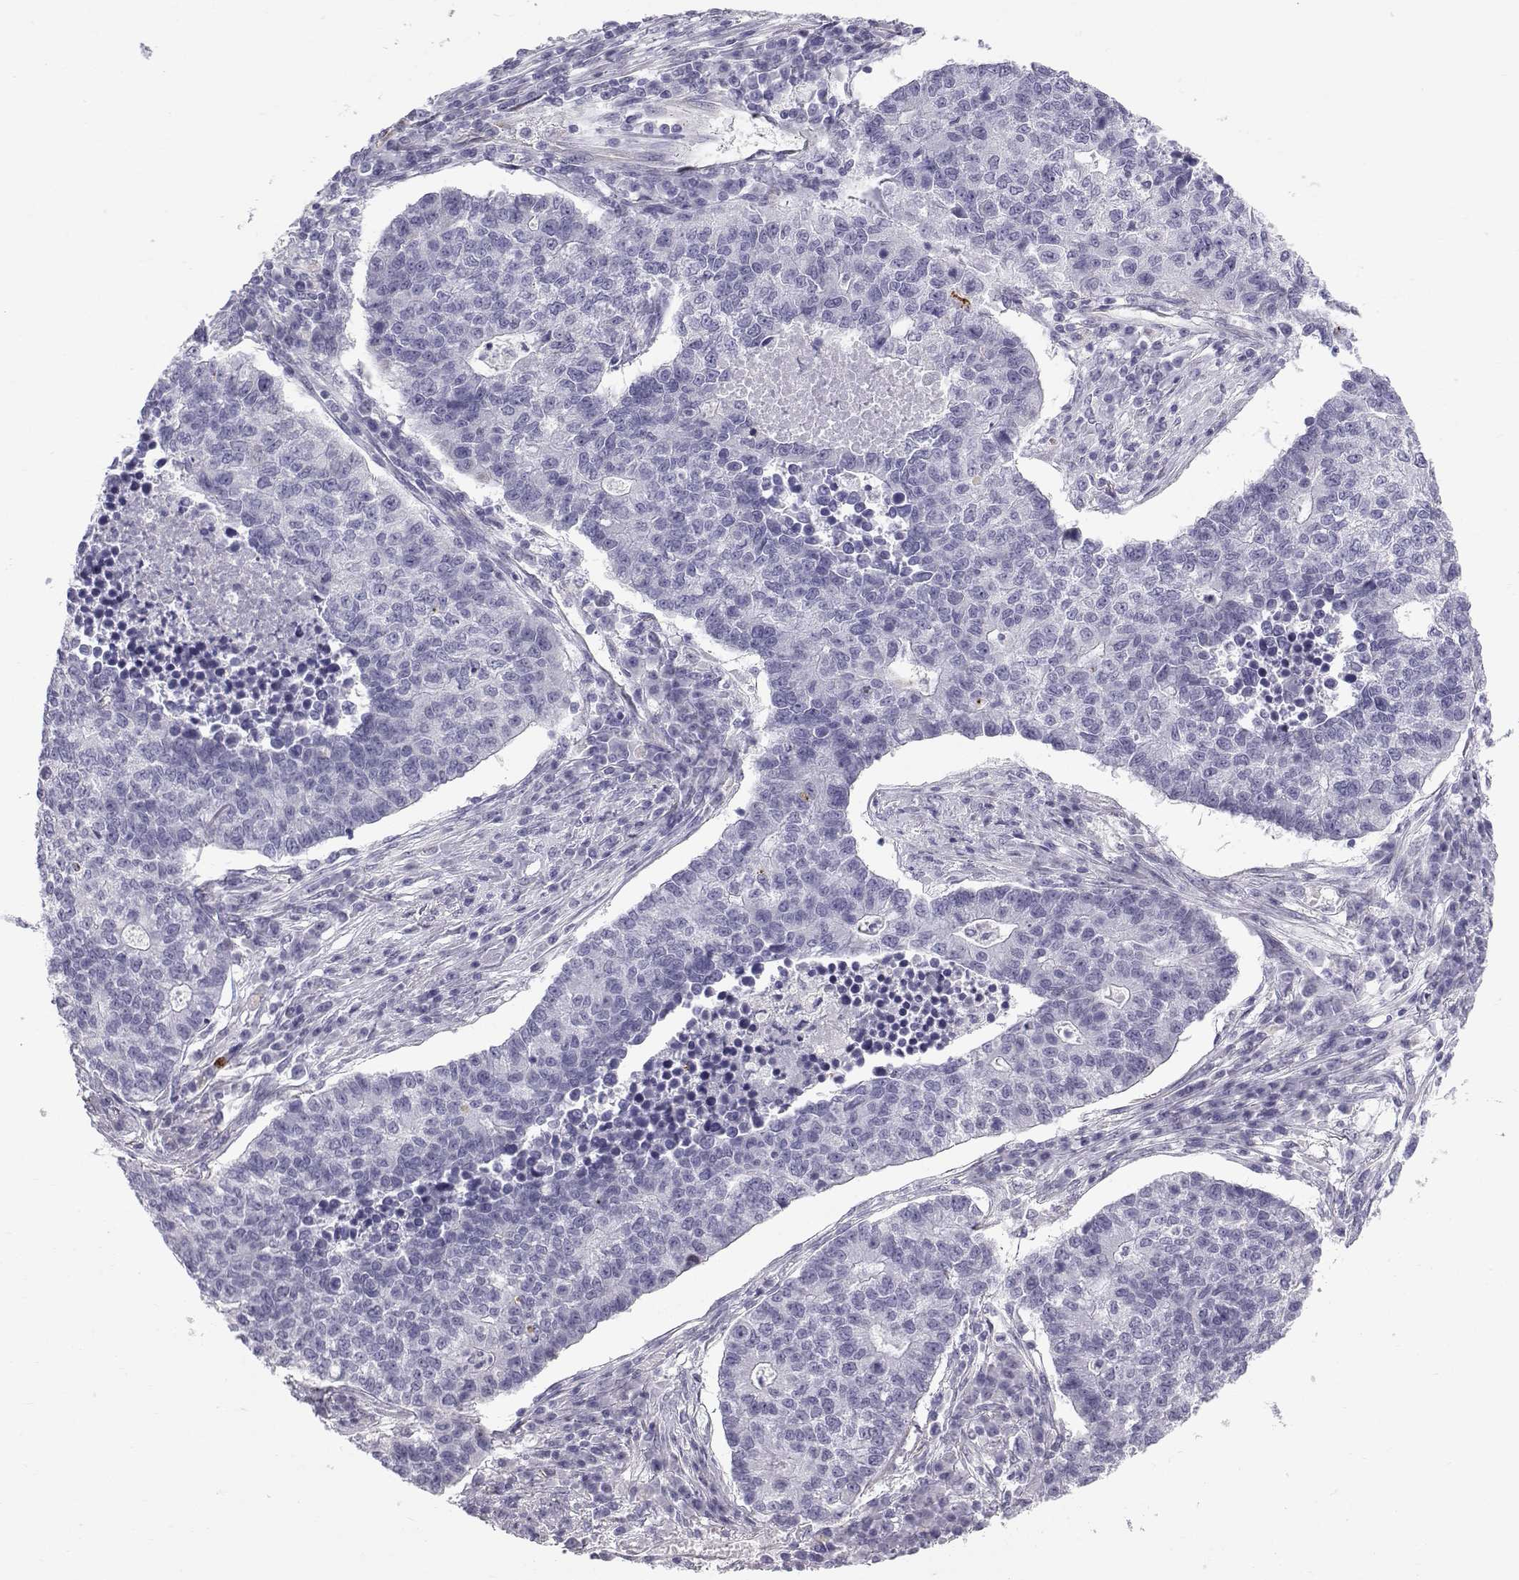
{"staining": {"intensity": "negative", "quantity": "none", "location": "none"}, "tissue": "lung cancer", "cell_type": "Tumor cells", "image_type": "cancer", "snomed": [{"axis": "morphology", "description": "Adenocarcinoma, NOS"}, {"axis": "topography", "description": "Lung"}], "caption": "A micrograph of lung cancer stained for a protein shows no brown staining in tumor cells.", "gene": "RNASE12", "patient": {"sex": "male", "age": 57}}